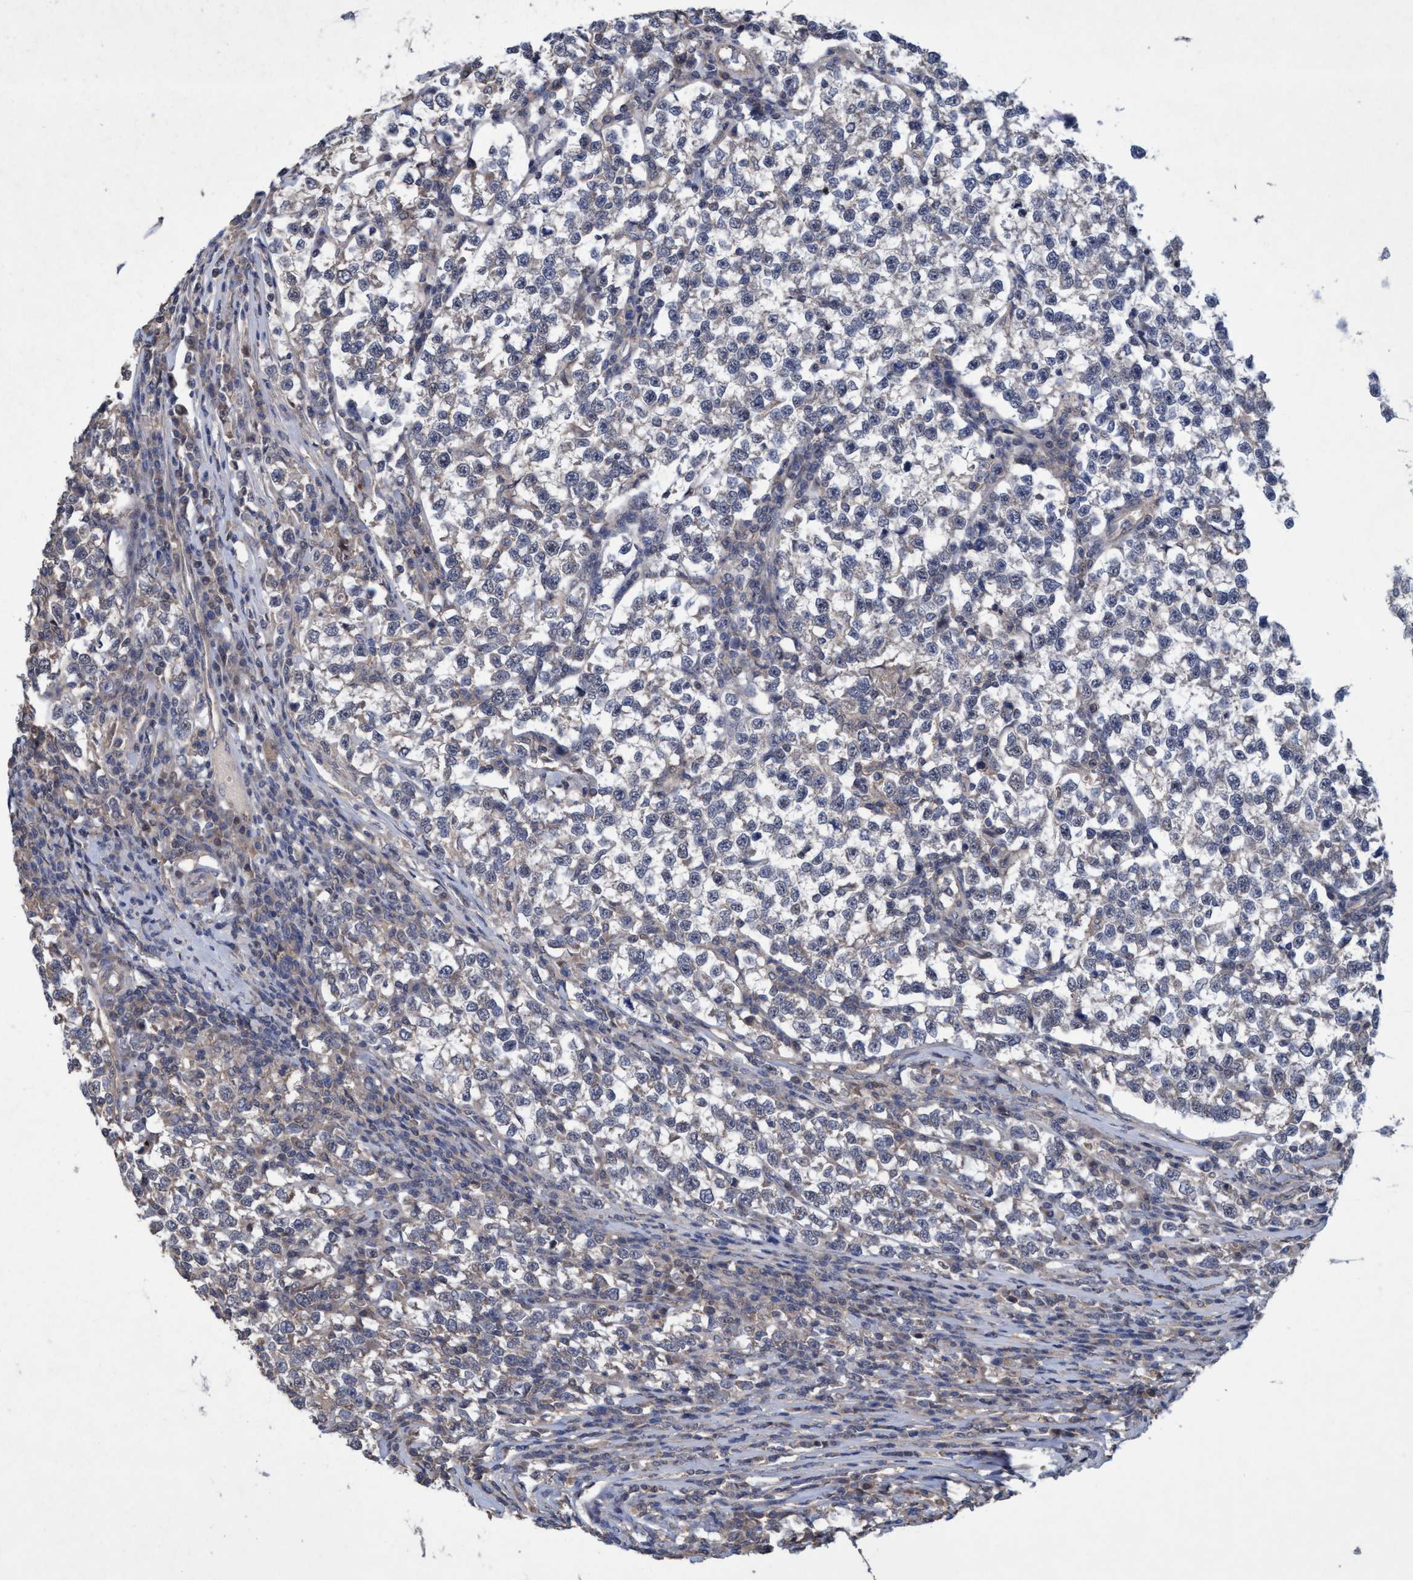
{"staining": {"intensity": "negative", "quantity": "none", "location": "none"}, "tissue": "testis cancer", "cell_type": "Tumor cells", "image_type": "cancer", "snomed": [{"axis": "morphology", "description": "Normal tissue, NOS"}, {"axis": "morphology", "description": "Seminoma, NOS"}, {"axis": "topography", "description": "Testis"}], "caption": "Testis seminoma was stained to show a protein in brown. There is no significant positivity in tumor cells.", "gene": "ZNF677", "patient": {"sex": "male", "age": 43}}